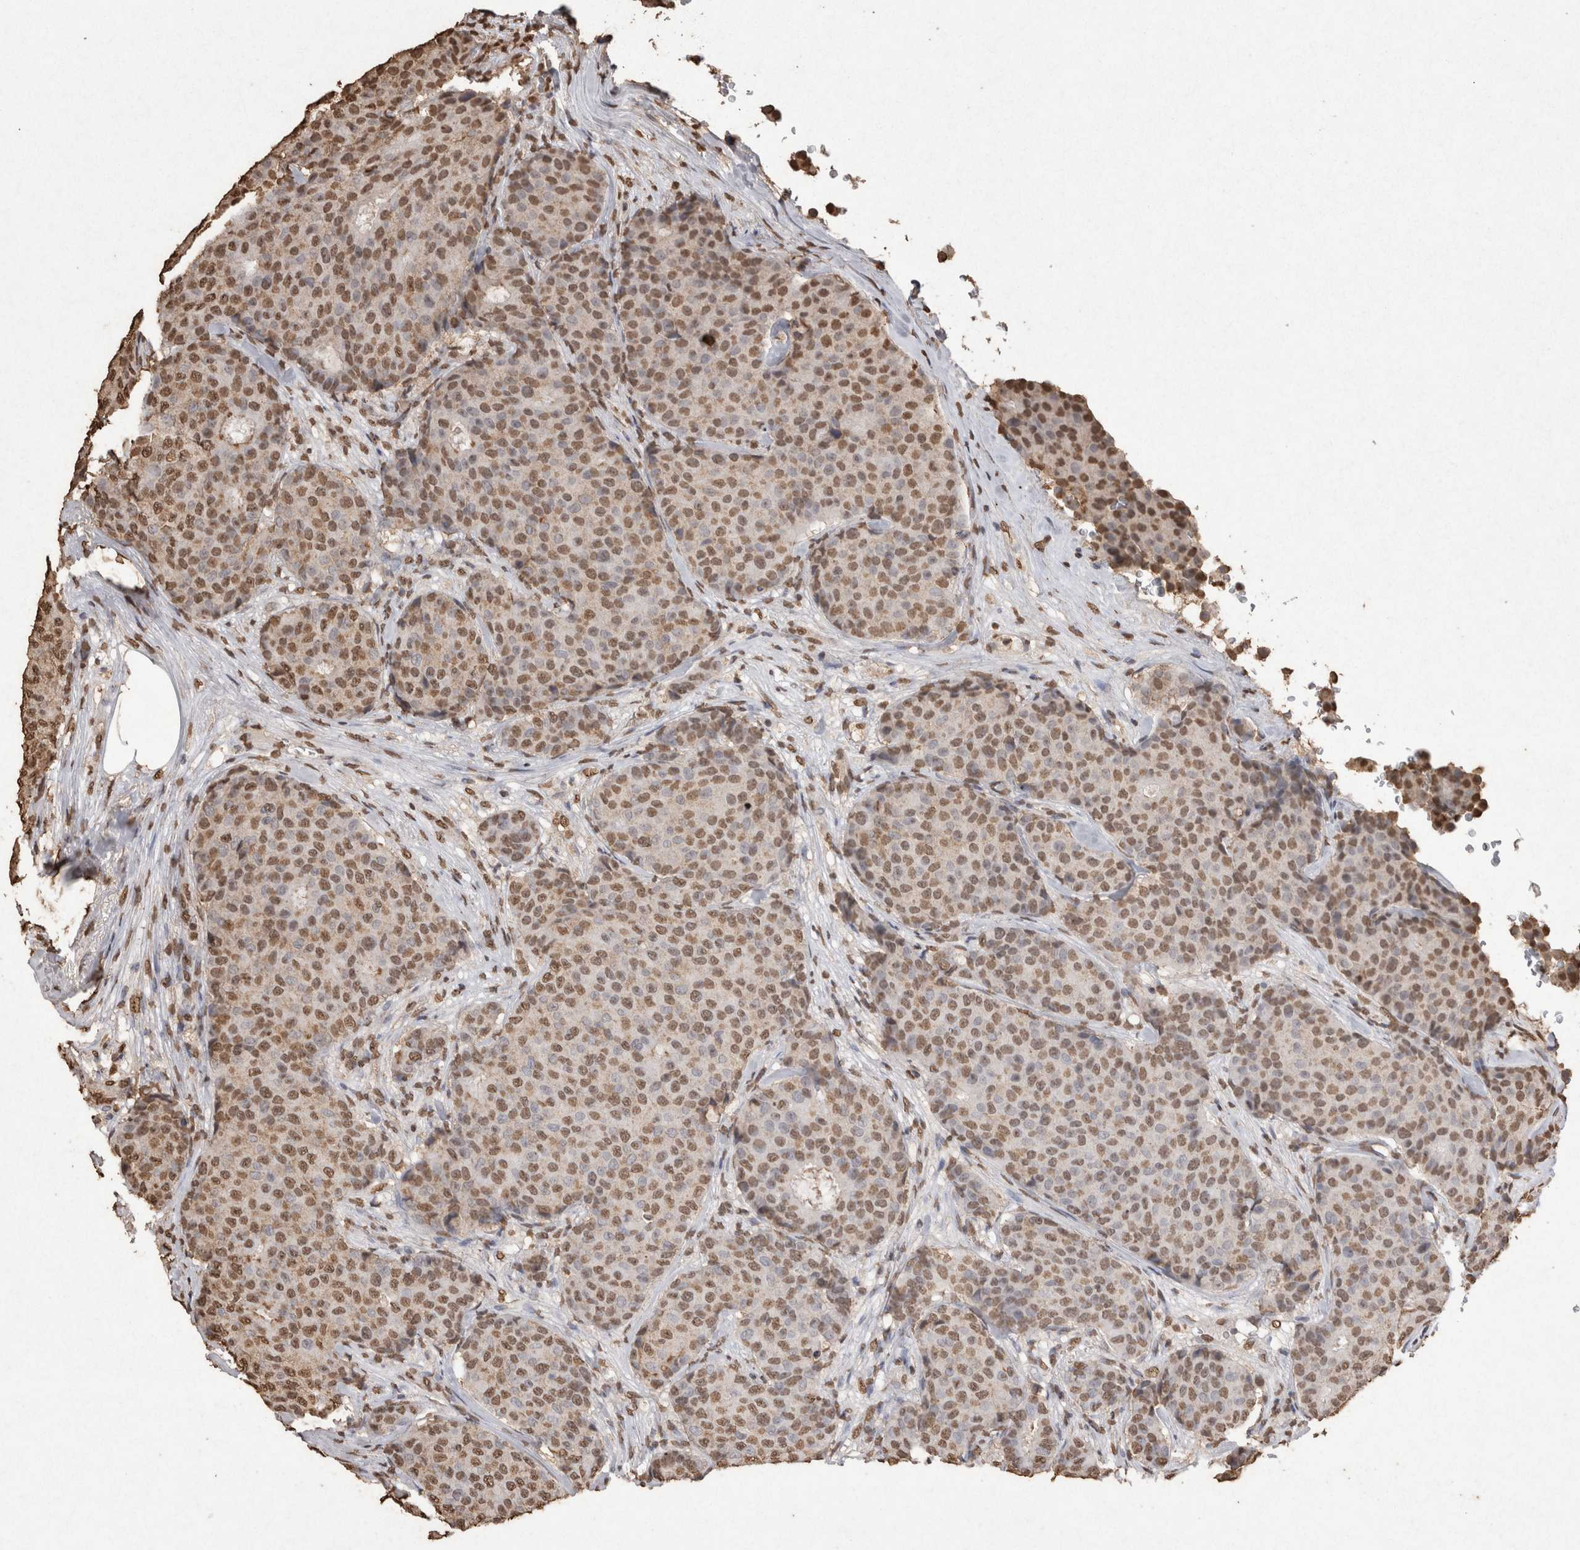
{"staining": {"intensity": "moderate", "quantity": ">75%", "location": "nuclear"}, "tissue": "breast cancer", "cell_type": "Tumor cells", "image_type": "cancer", "snomed": [{"axis": "morphology", "description": "Duct carcinoma"}, {"axis": "topography", "description": "Breast"}], "caption": "Breast cancer (infiltrating ductal carcinoma) was stained to show a protein in brown. There is medium levels of moderate nuclear staining in approximately >75% of tumor cells.", "gene": "POU5F1", "patient": {"sex": "female", "age": 75}}